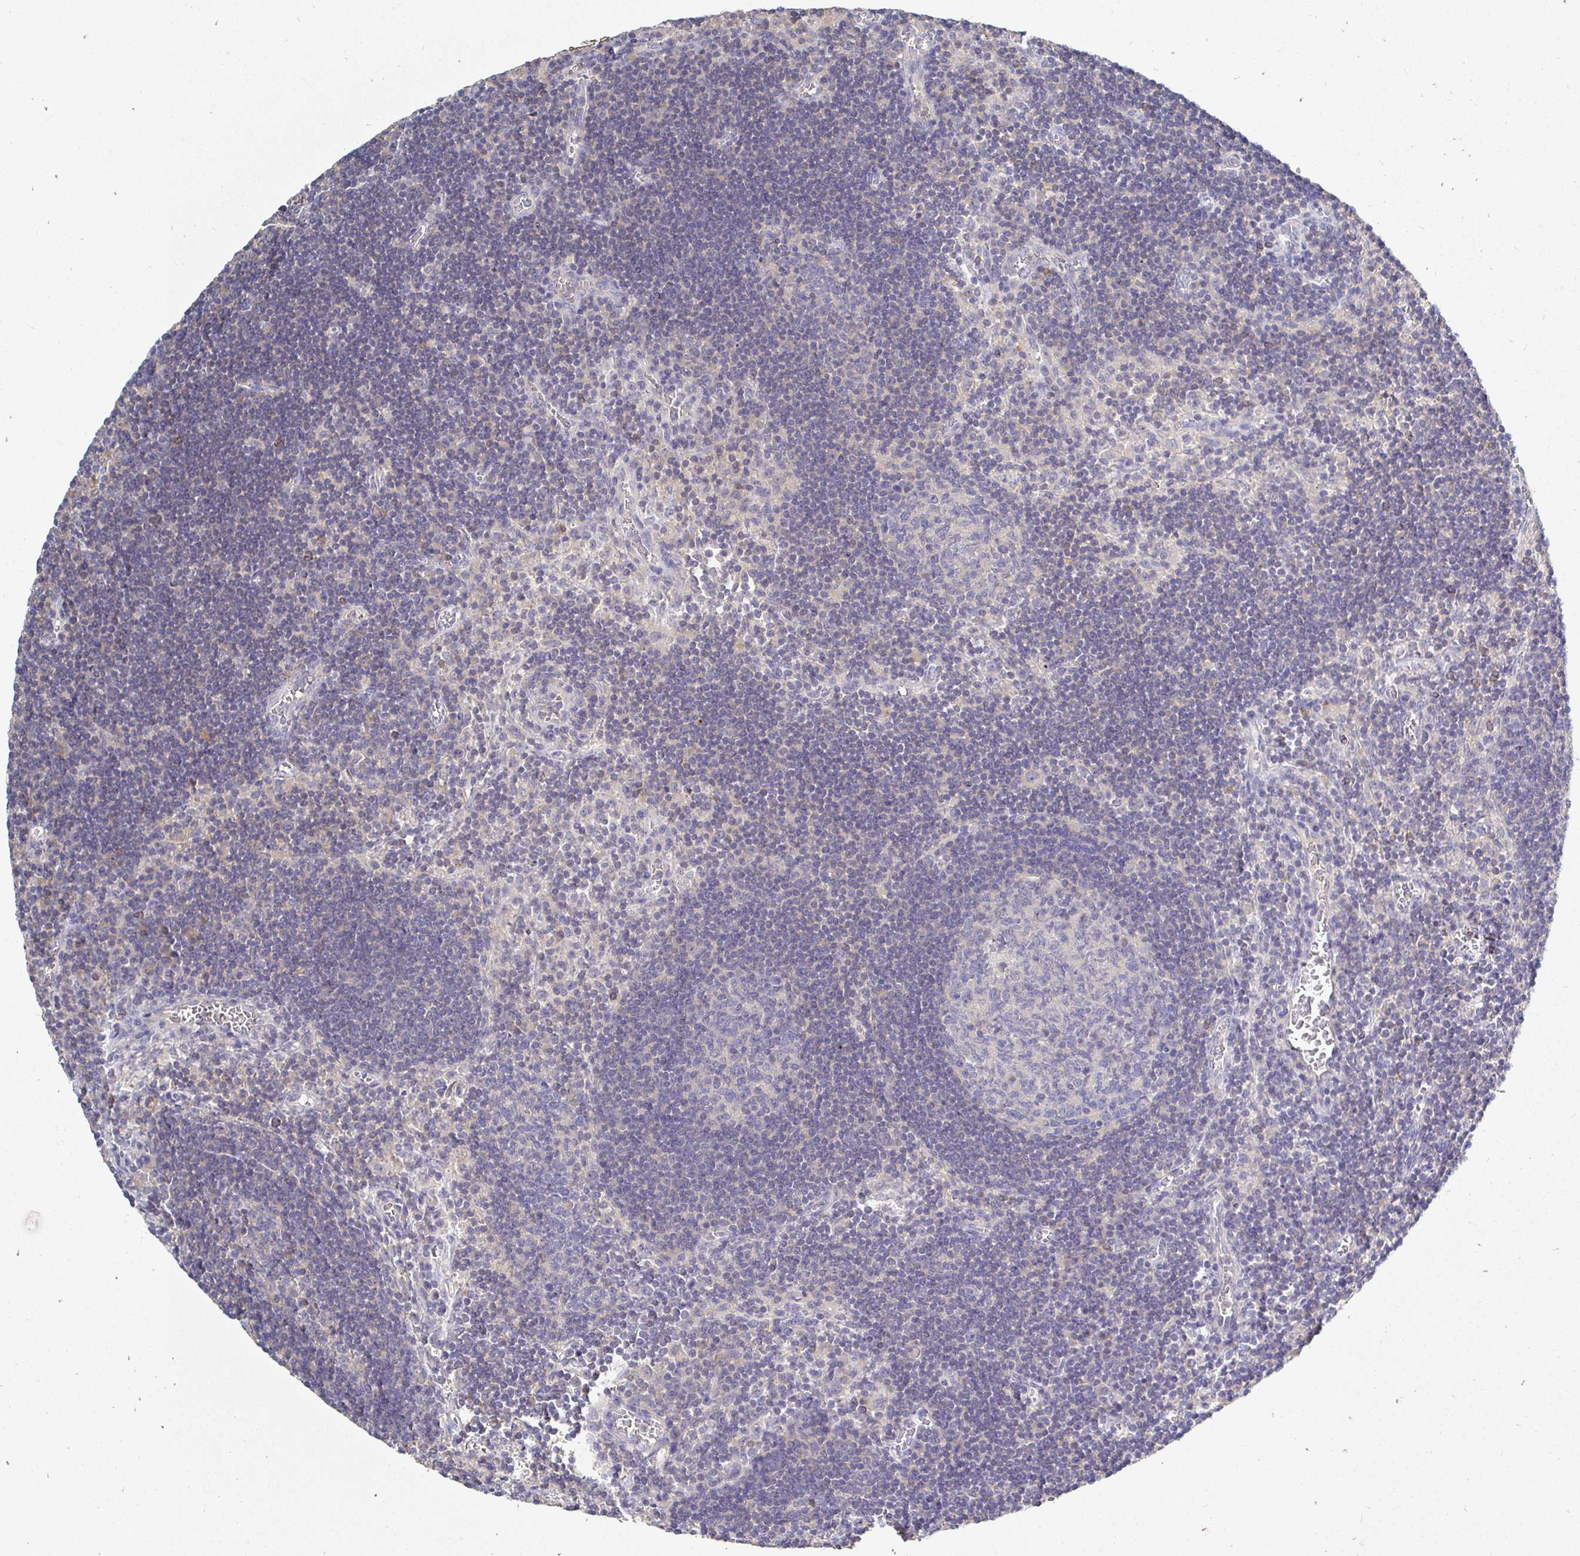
{"staining": {"intensity": "negative", "quantity": "none", "location": "none"}, "tissue": "lymph node", "cell_type": "Germinal center cells", "image_type": "normal", "snomed": [{"axis": "morphology", "description": "Normal tissue, NOS"}, {"axis": "topography", "description": "Lymph node"}], "caption": "Immunohistochemistry of benign human lymph node shows no expression in germinal center cells.", "gene": "KIF21A", "patient": {"sex": "male", "age": 67}}